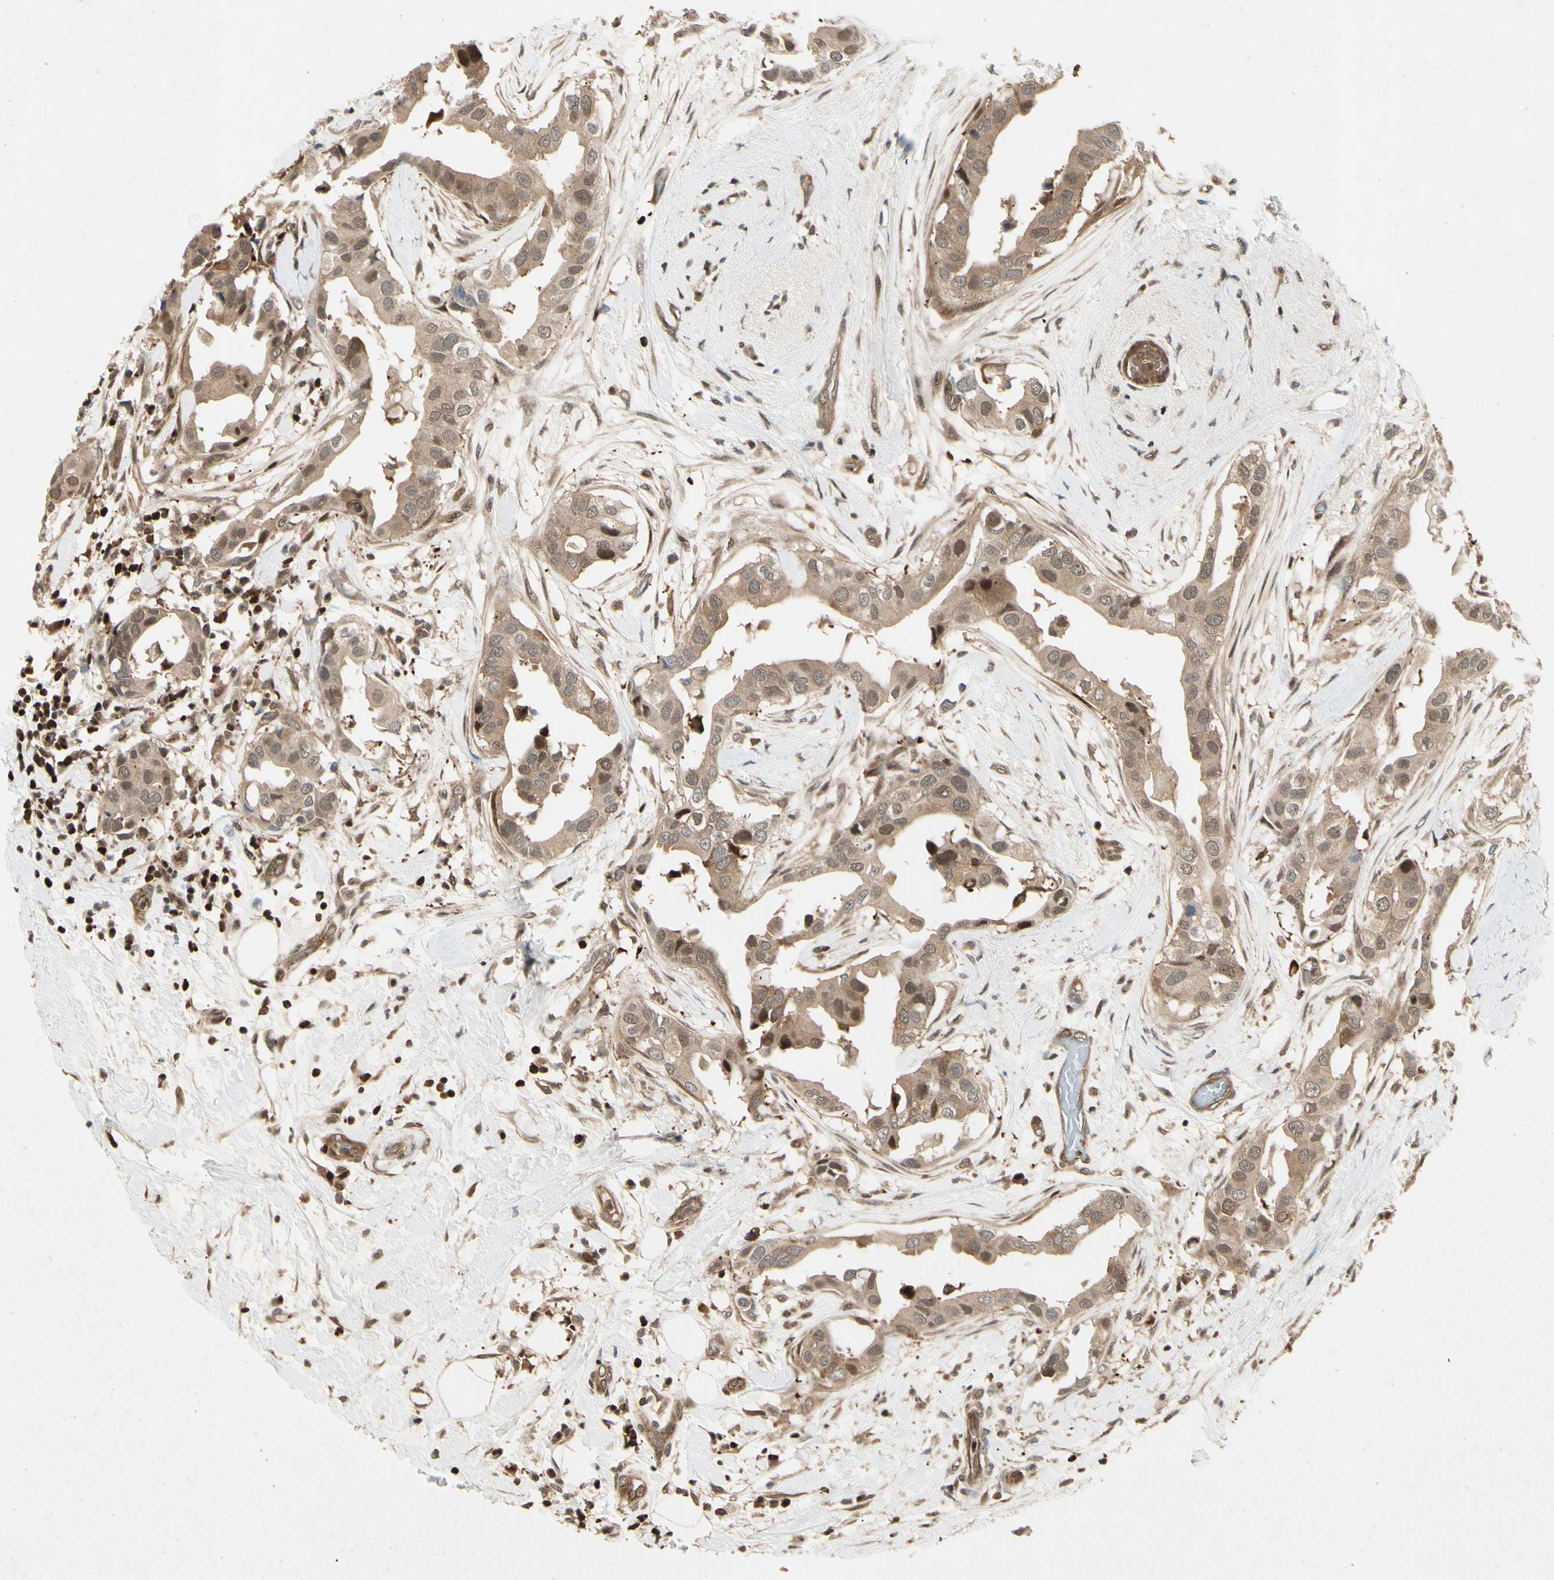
{"staining": {"intensity": "moderate", "quantity": ">75%", "location": "cytoplasmic/membranous"}, "tissue": "breast cancer", "cell_type": "Tumor cells", "image_type": "cancer", "snomed": [{"axis": "morphology", "description": "Duct carcinoma"}, {"axis": "topography", "description": "Breast"}], "caption": "Human breast cancer stained for a protein (brown) displays moderate cytoplasmic/membranous positive positivity in approximately >75% of tumor cells.", "gene": "YWHAQ", "patient": {"sex": "female", "age": 40}}